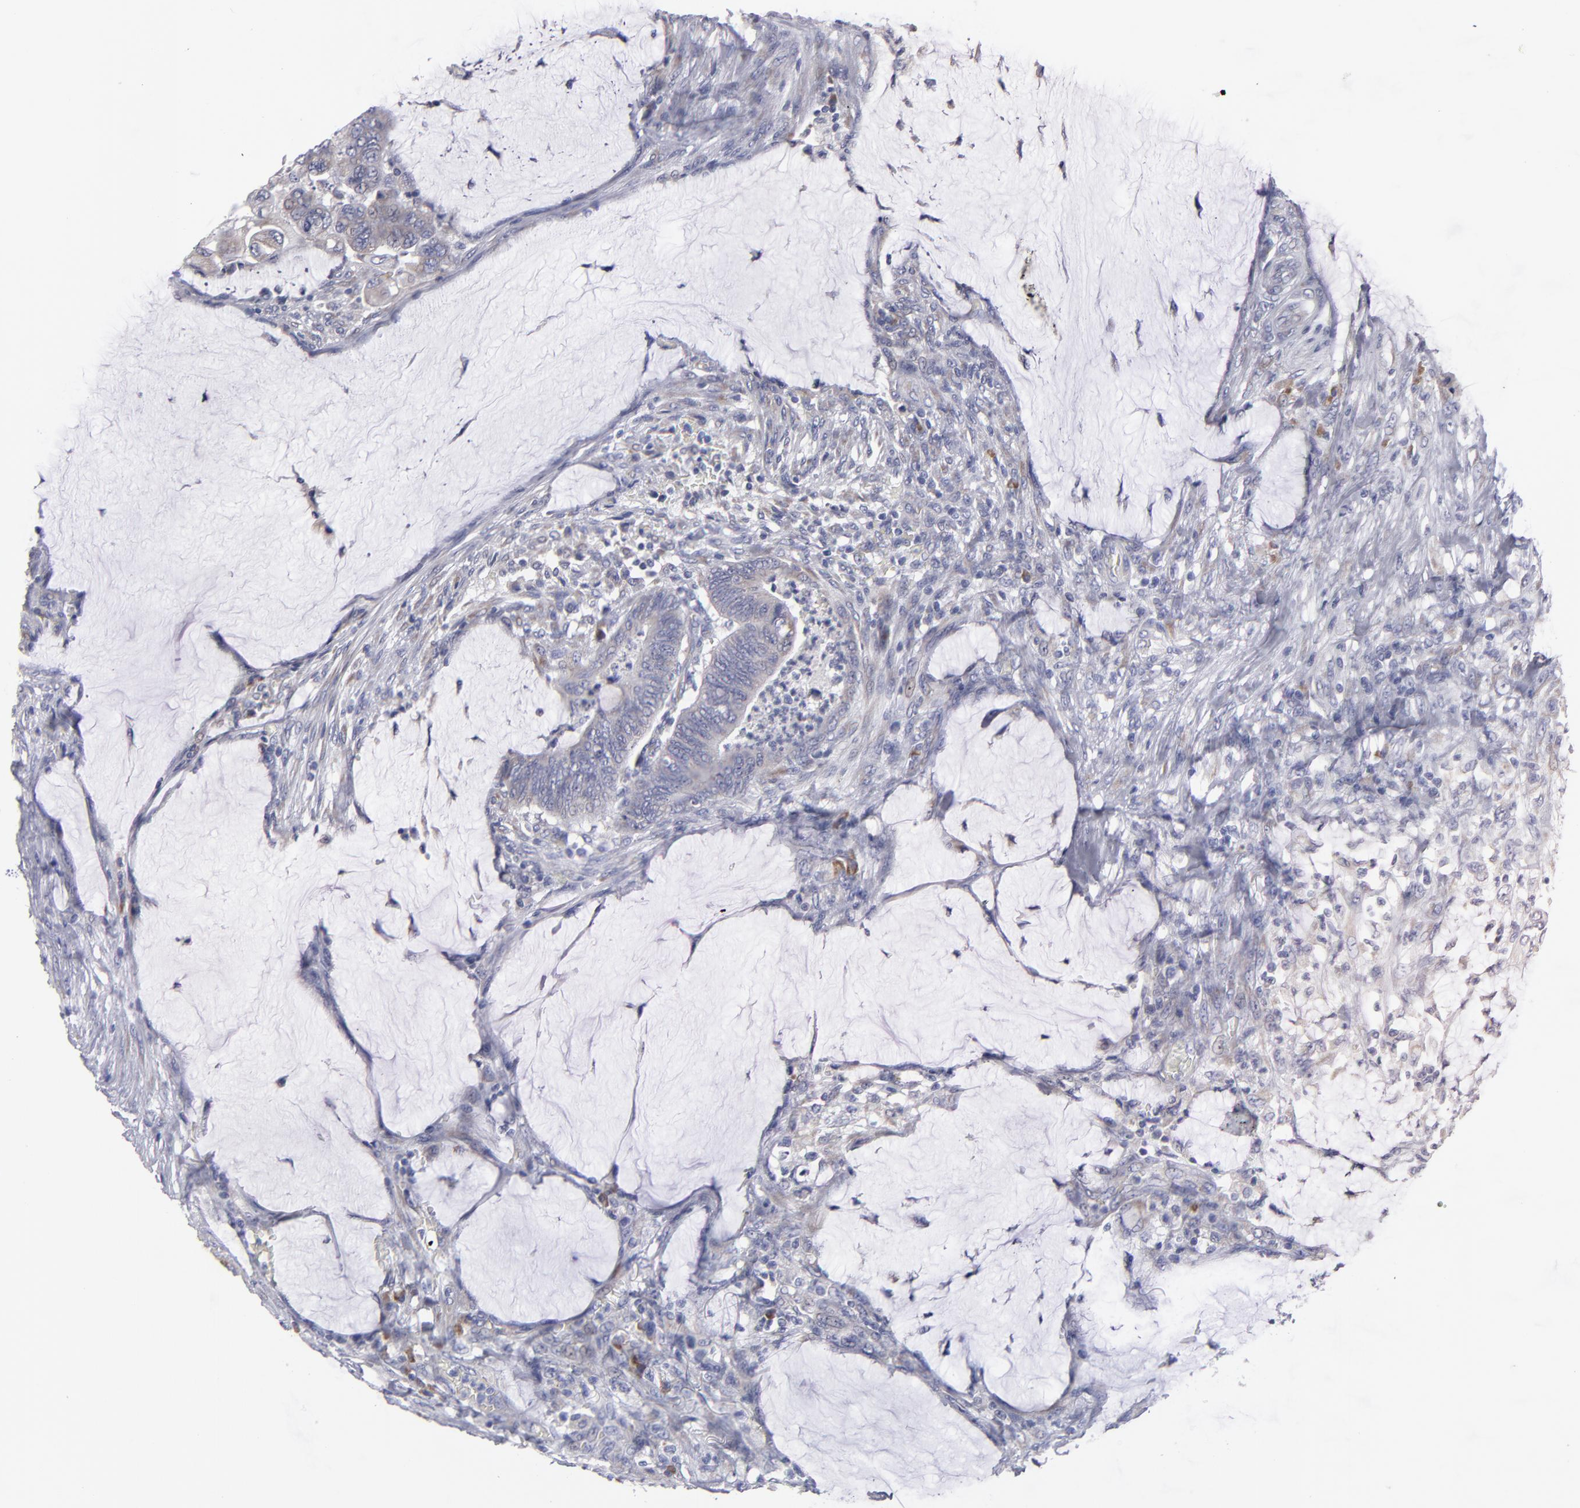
{"staining": {"intensity": "weak", "quantity": ">75%", "location": "cytoplasmic/membranous"}, "tissue": "colorectal cancer", "cell_type": "Tumor cells", "image_type": "cancer", "snomed": [{"axis": "morphology", "description": "Normal tissue, NOS"}, {"axis": "morphology", "description": "Adenocarcinoma, NOS"}, {"axis": "topography", "description": "Rectum"}], "caption": "Human colorectal cancer stained for a protein (brown) reveals weak cytoplasmic/membranous positive expression in about >75% of tumor cells.", "gene": "CCDC80", "patient": {"sex": "male", "age": 92}}